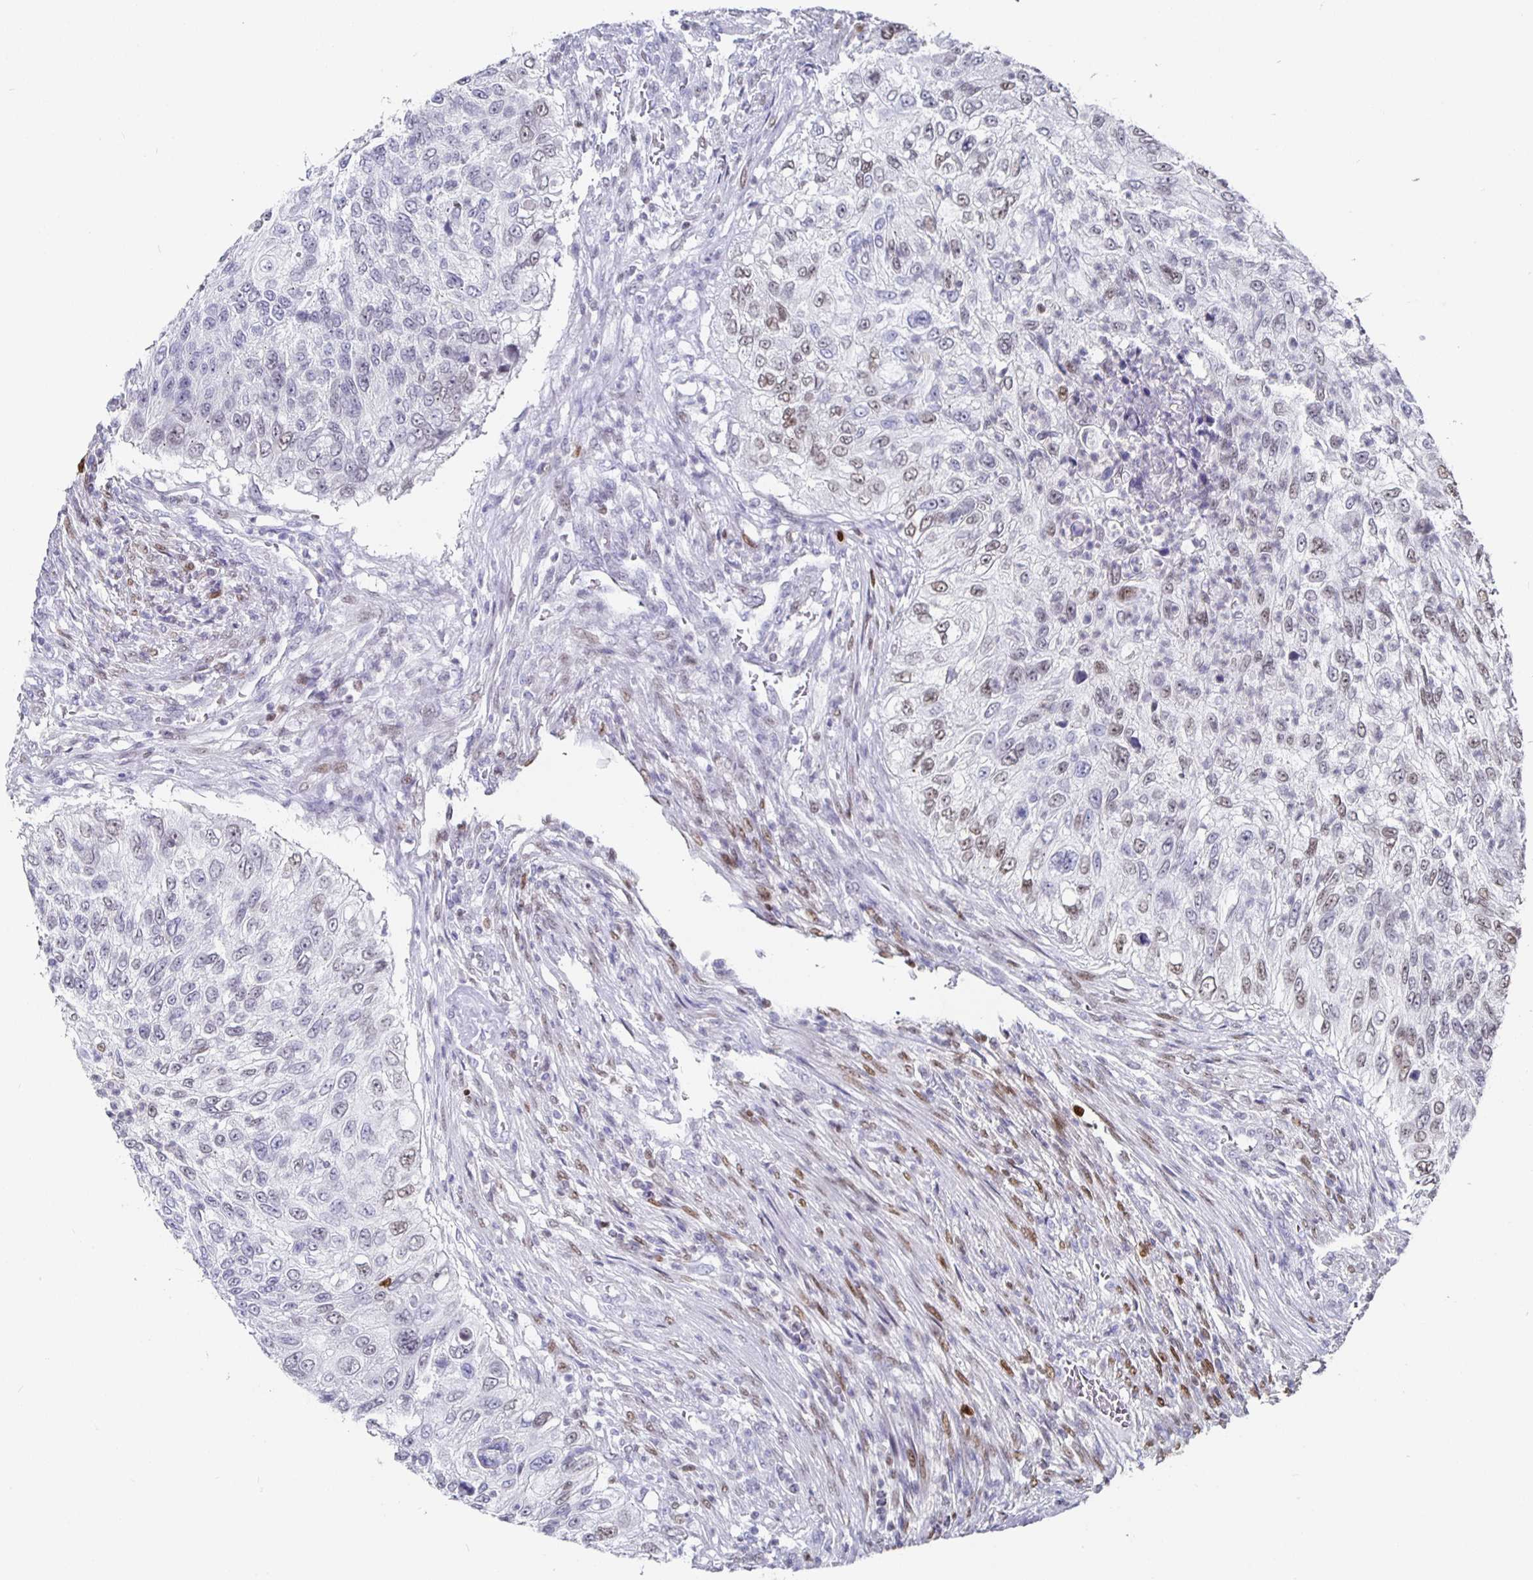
{"staining": {"intensity": "weak", "quantity": "<25%", "location": "nuclear"}, "tissue": "urothelial cancer", "cell_type": "Tumor cells", "image_type": "cancer", "snomed": [{"axis": "morphology", "description": "Urothelial carcinoma, High grade"}, {"axis": "topography", "description": "Urinary bladder"}], "caption": "This is a photomicrograph of immunohistochemistry (IHC) staining of urothelial cancer, which shows no staining in tumor cells.", "gene": "RUNX2", "patient": {"sex": "female", "age": 60}}